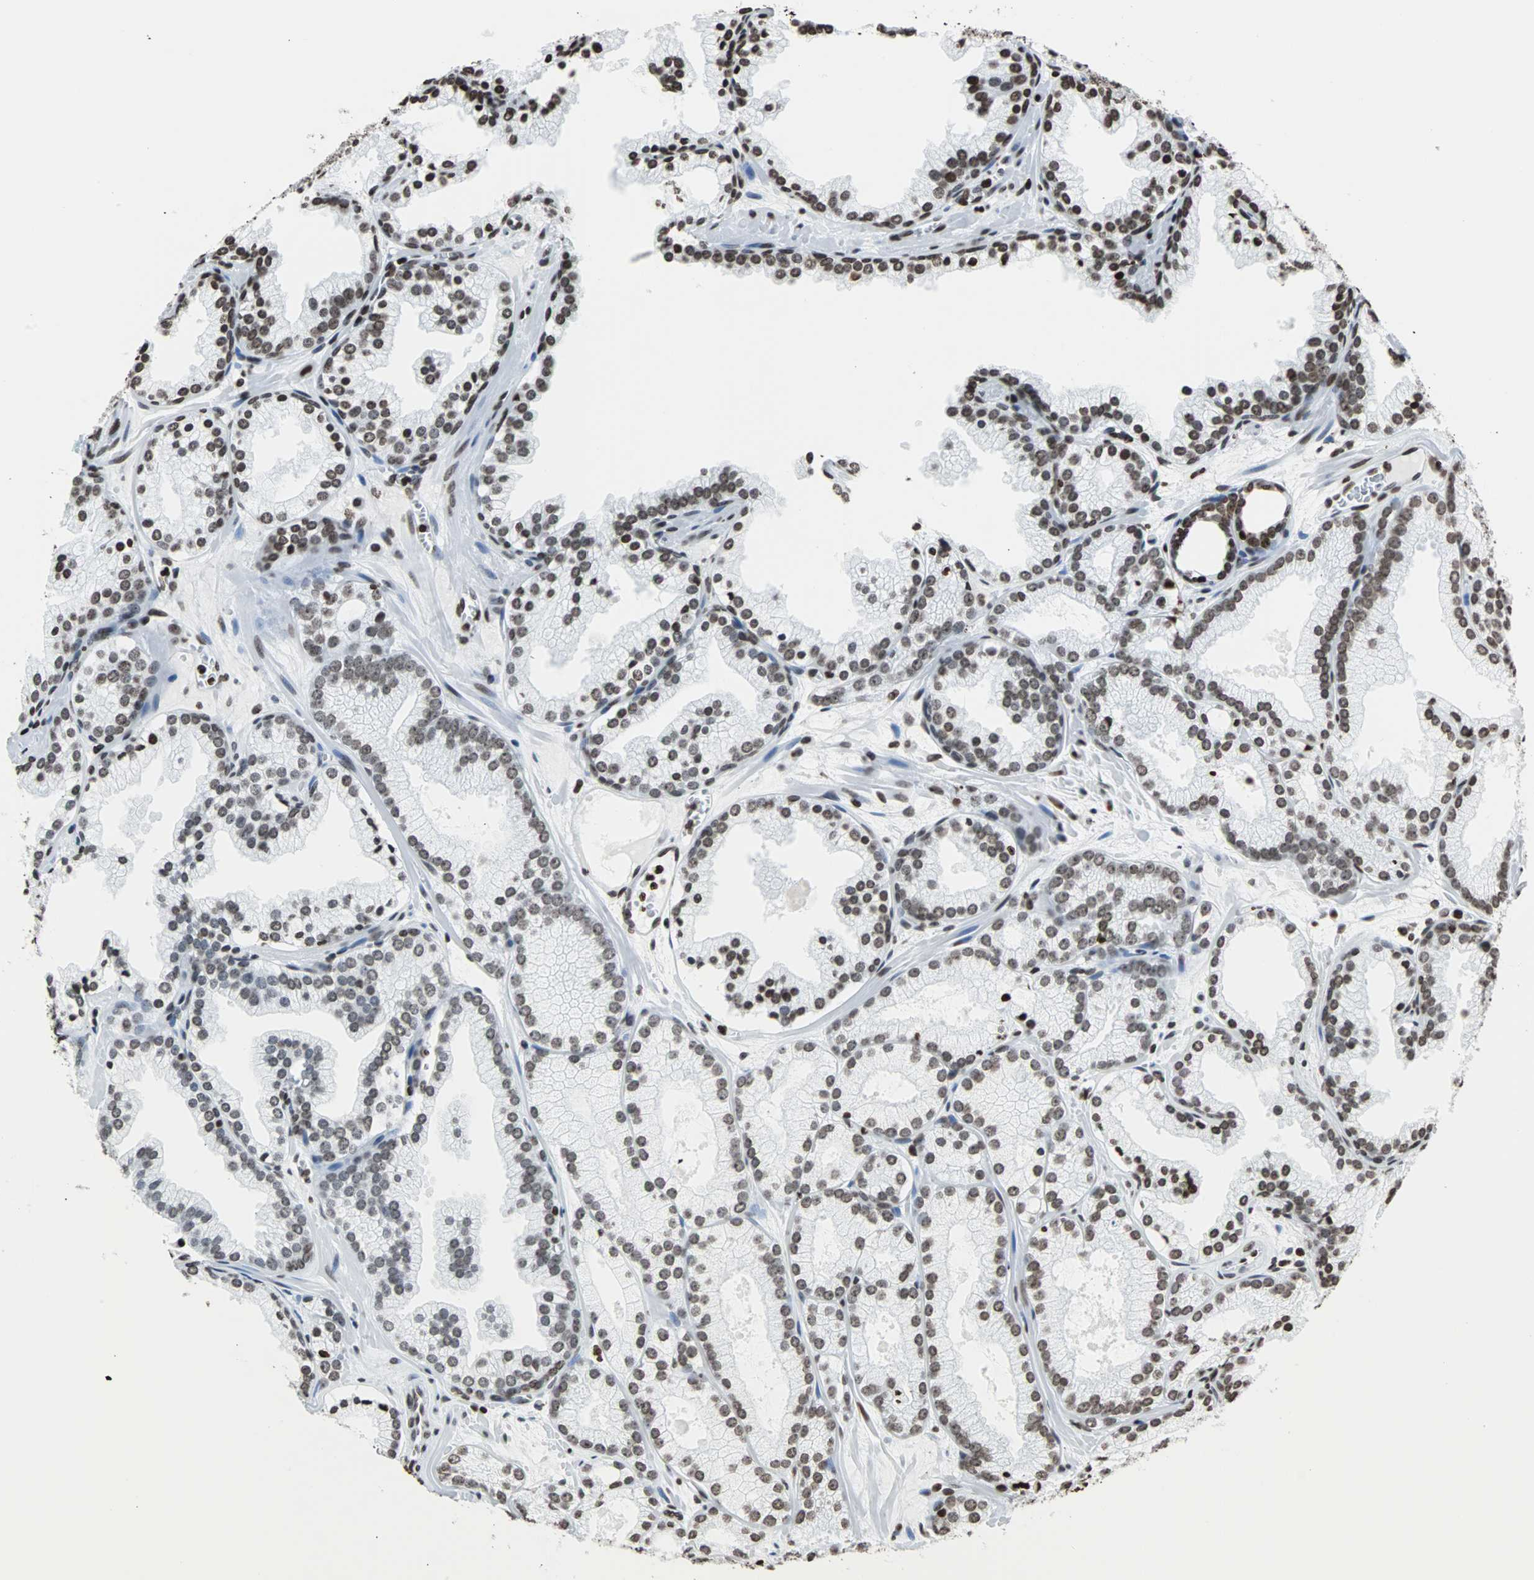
{"staining": {"intensity": "moderate", "quantity": ">75%", "location": "nuclear"}, "tissue": "prostate cancer", "cell_type": "Tumor cells", "image_type": "cancer", "snomed": [{"axis": "morphology", "description": "Adenocarcinoma, Low grade"}, {"axis": "topography", "description": "Prostate"}], "caption": "Tumor cells display moderate nuclear positivity in about >75% of cells in adenocarcinoma (low-grade) (prostate).", "gene": "H2BC18", "patient": {"sex": "male", "age": 57}}